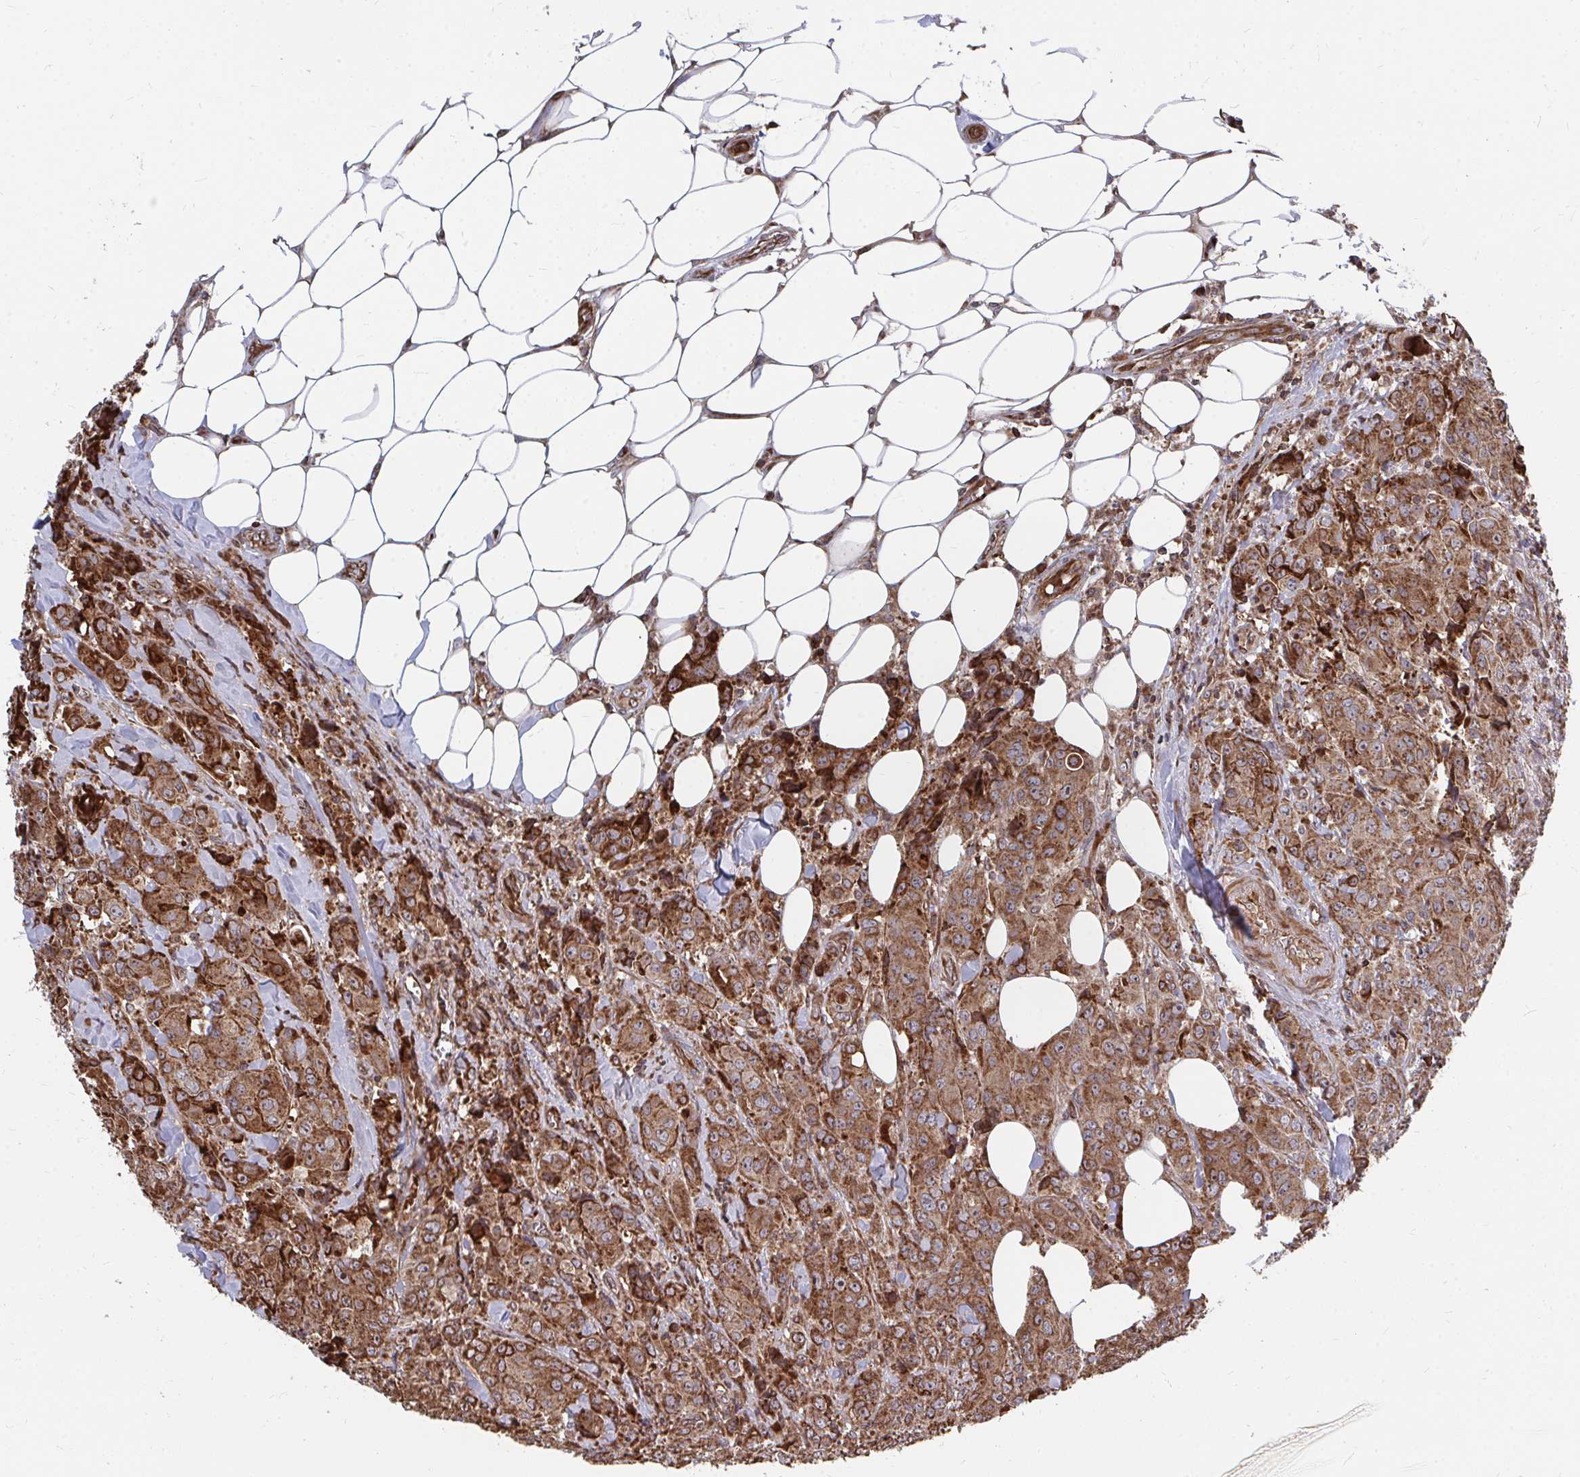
{"staining": {"intensity": "strong", "quantity": ">75%", "location": "cytoplasmic/membranous"}, "tissue": "breast cancer", "cell_type": "Tumor cells", "image_type": "cancer", "snomed": [{"axis": "morphology", "description": "Normal tissue, NOS"}, {"axis": "morphology", "description": "Duct carcinoma"}, {"axis": "topography", "description": "Breast"}], "caption": "Protein staining shows strong cytoplasmic/membranous expression in approximately >75% of tumor cells in breast cancer (invasive ductal carcinoma).", "gene": "FAM89A", "patient": {"sex": "female", "age": 43}}